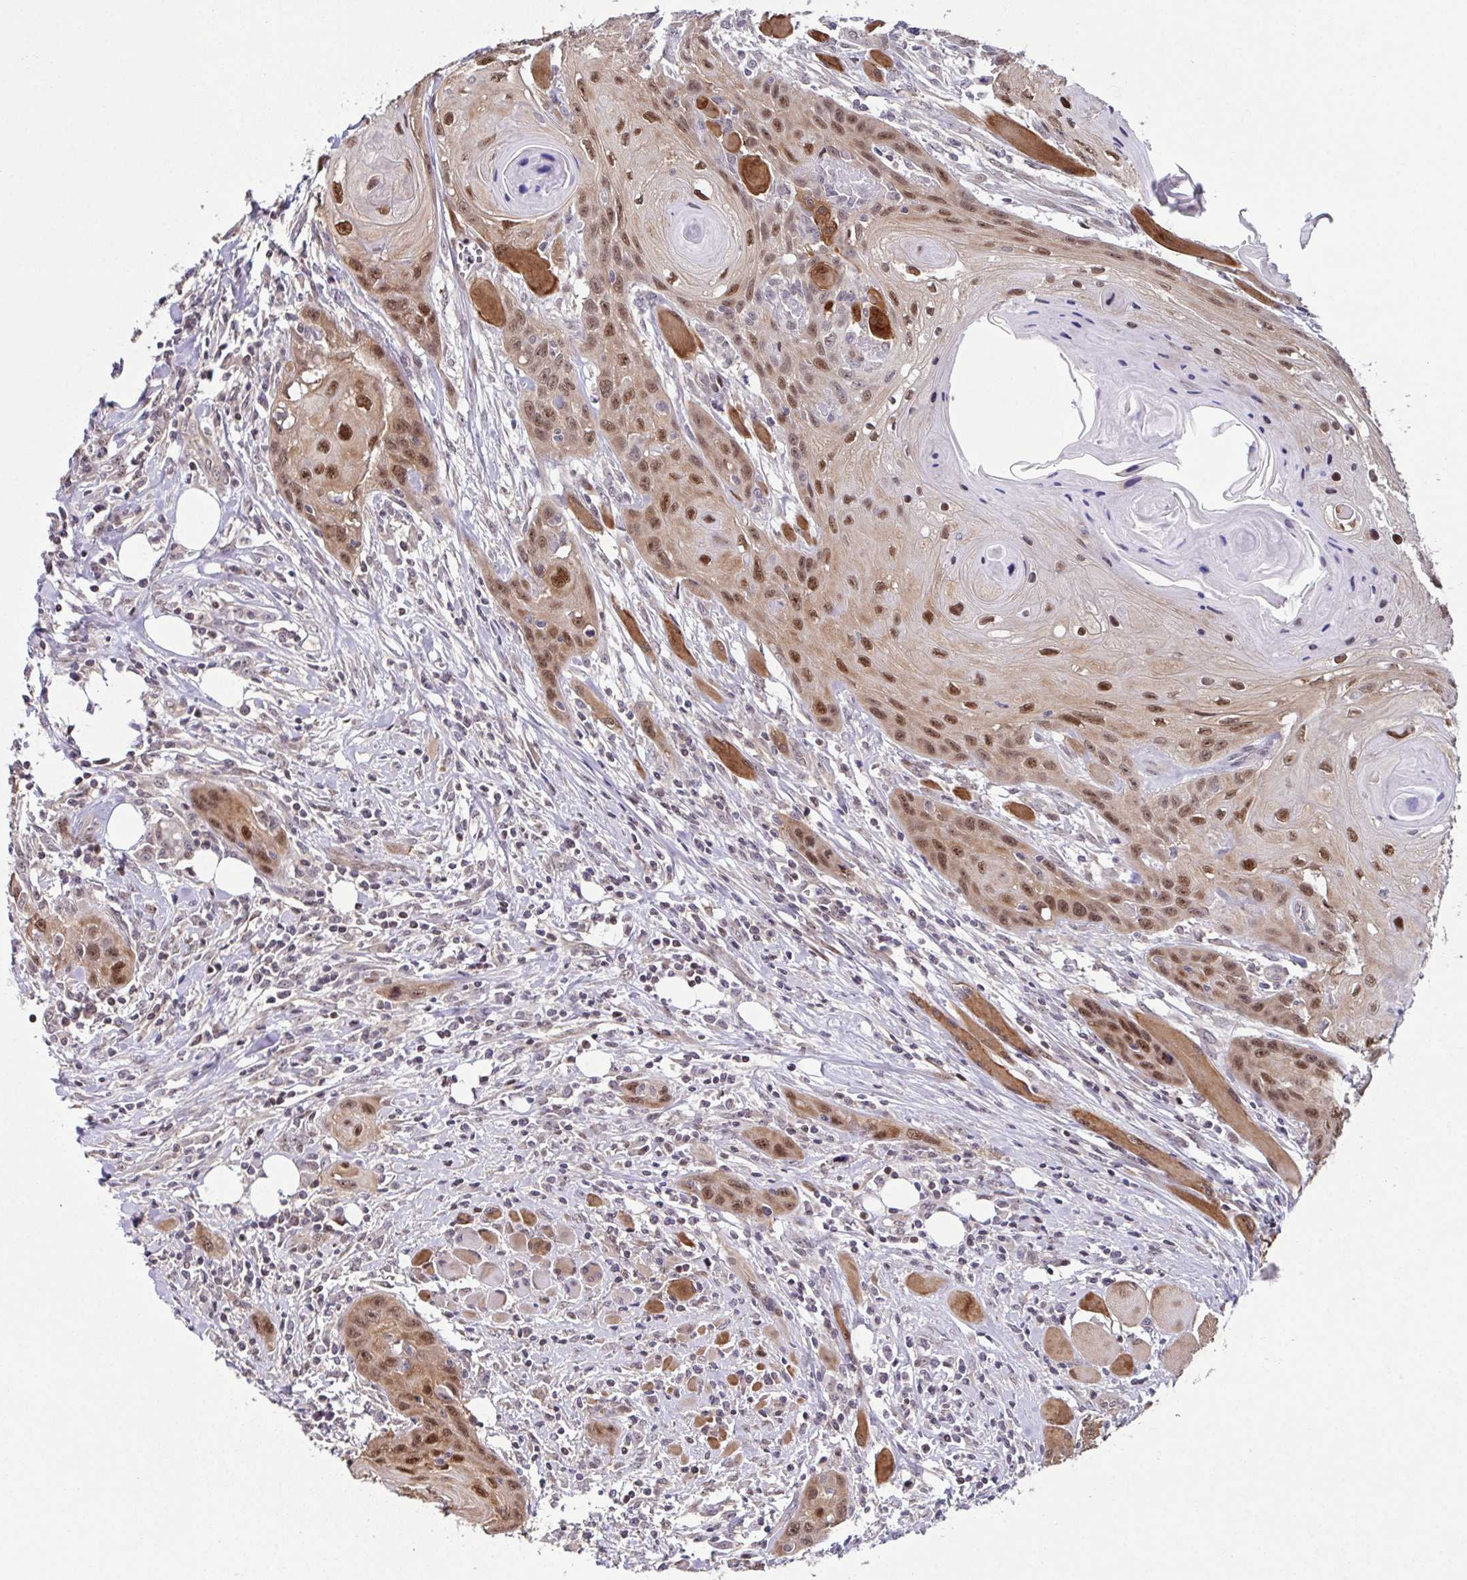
{"staining": {"intensity": "moderate", "quantity": ">75%", "location": "nuclear"}, "tissue": "head and neck cancer", "cell_type": "Tumor cells", "image_type": "cancer", "snomed": [{"axis": "morphology", "description": "Squamous cell carcinoma, NOS"}, {"axis": "topography", "description": "Oral tissue"}, {"axis": "topography", "description": "Head-Neck"}], "caption": "Tumor cells display medium levels of moderate nuclear expression in approximately >75% of cells in head and neck cancer. (DAB (3,3'-diaminobenzidine) IHC with brightfield microscopy, high magnification).", "gene": "DNAJB1", "patient": {"sex": "male", "age": 58}}